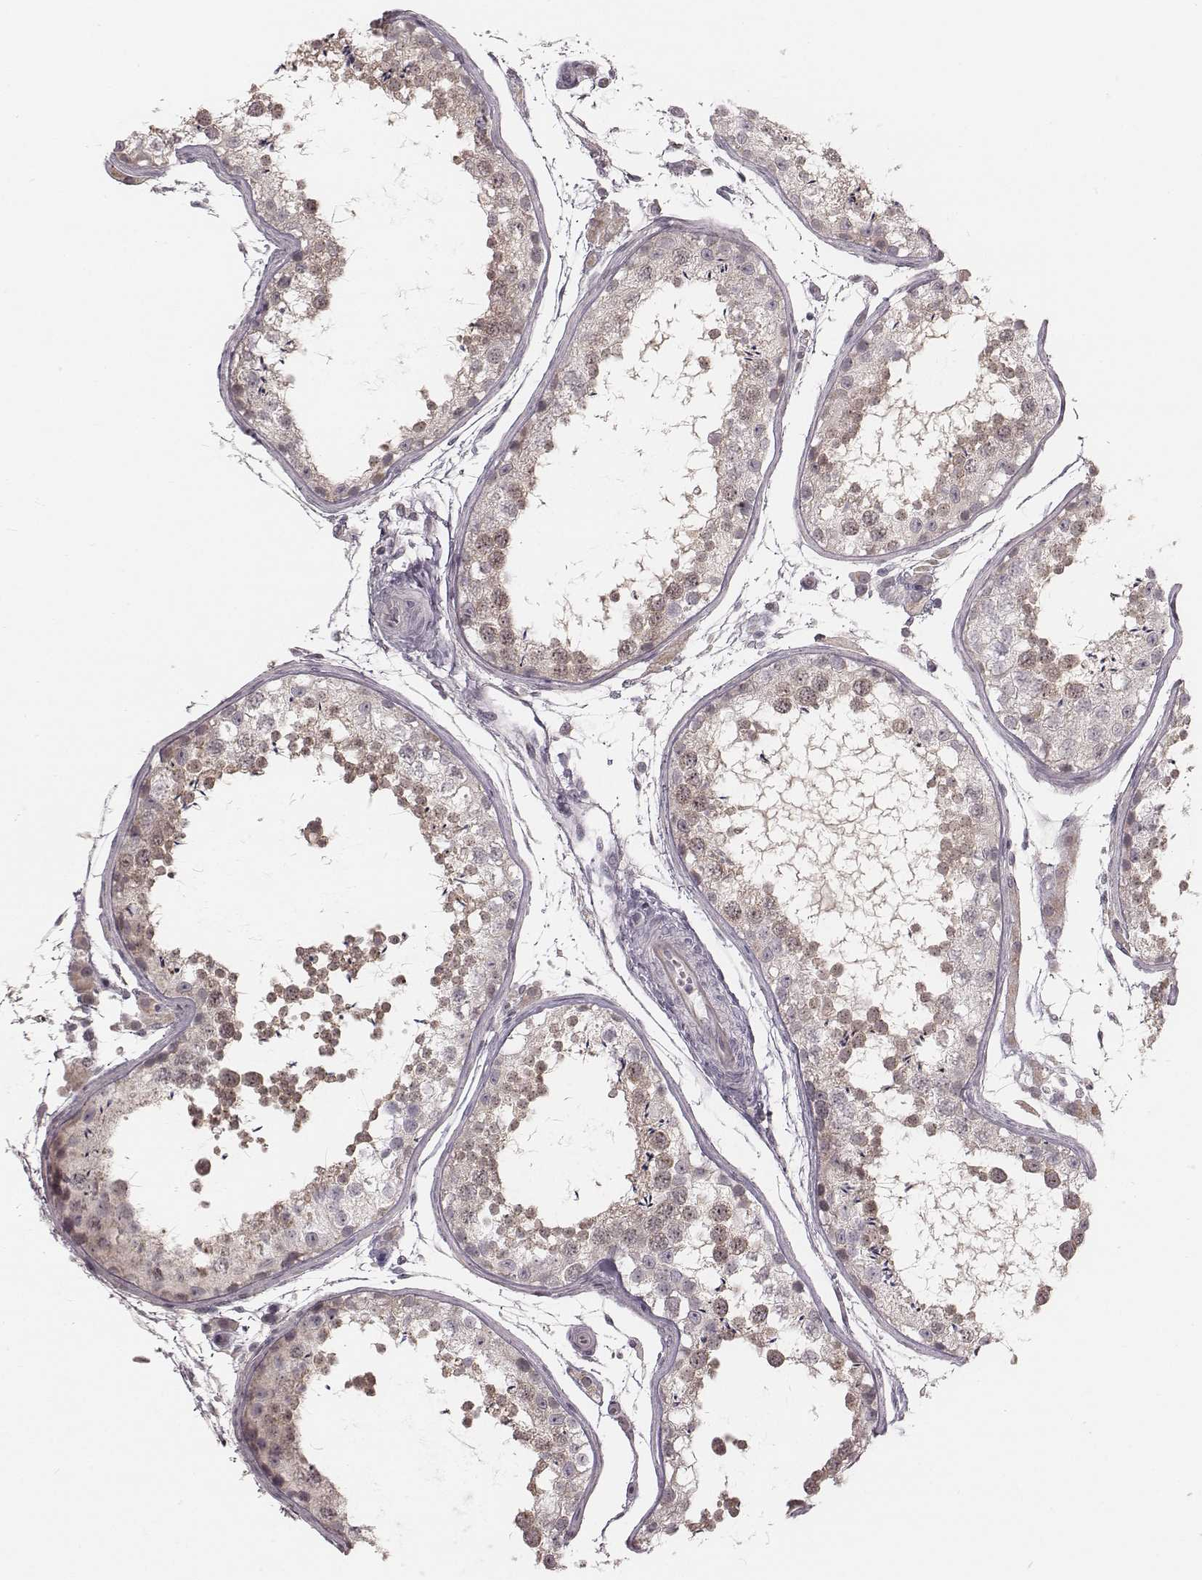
{"staining": {"intensity": "weak", "quantity": "25%-75%", "location": "cytoplasmic/membranous"}, "tissue": "testis", "cell_type": "Cells in seminiferous ducts", "image_type": "normal", "snomed": [{"axis": "morphology", "description": "Normal tissue, NOS"}, {"axis": "topography", "description": "Testis"}], "caption": "Immunohistochemistry (IHC) staining of normal testis, which displays low levels of weak cytoplasmic/membranous staining in approximately 25%-75% of cells in seminiferous ducts indicating weak cytoplasmic/membranous protein staining. The staining was performed using DAB (brown) for protein detection and nuclei were counterstained in hematoxylin (blue).", "gene": "IQCG", "patient": {"sex": "male", "age": 29}}